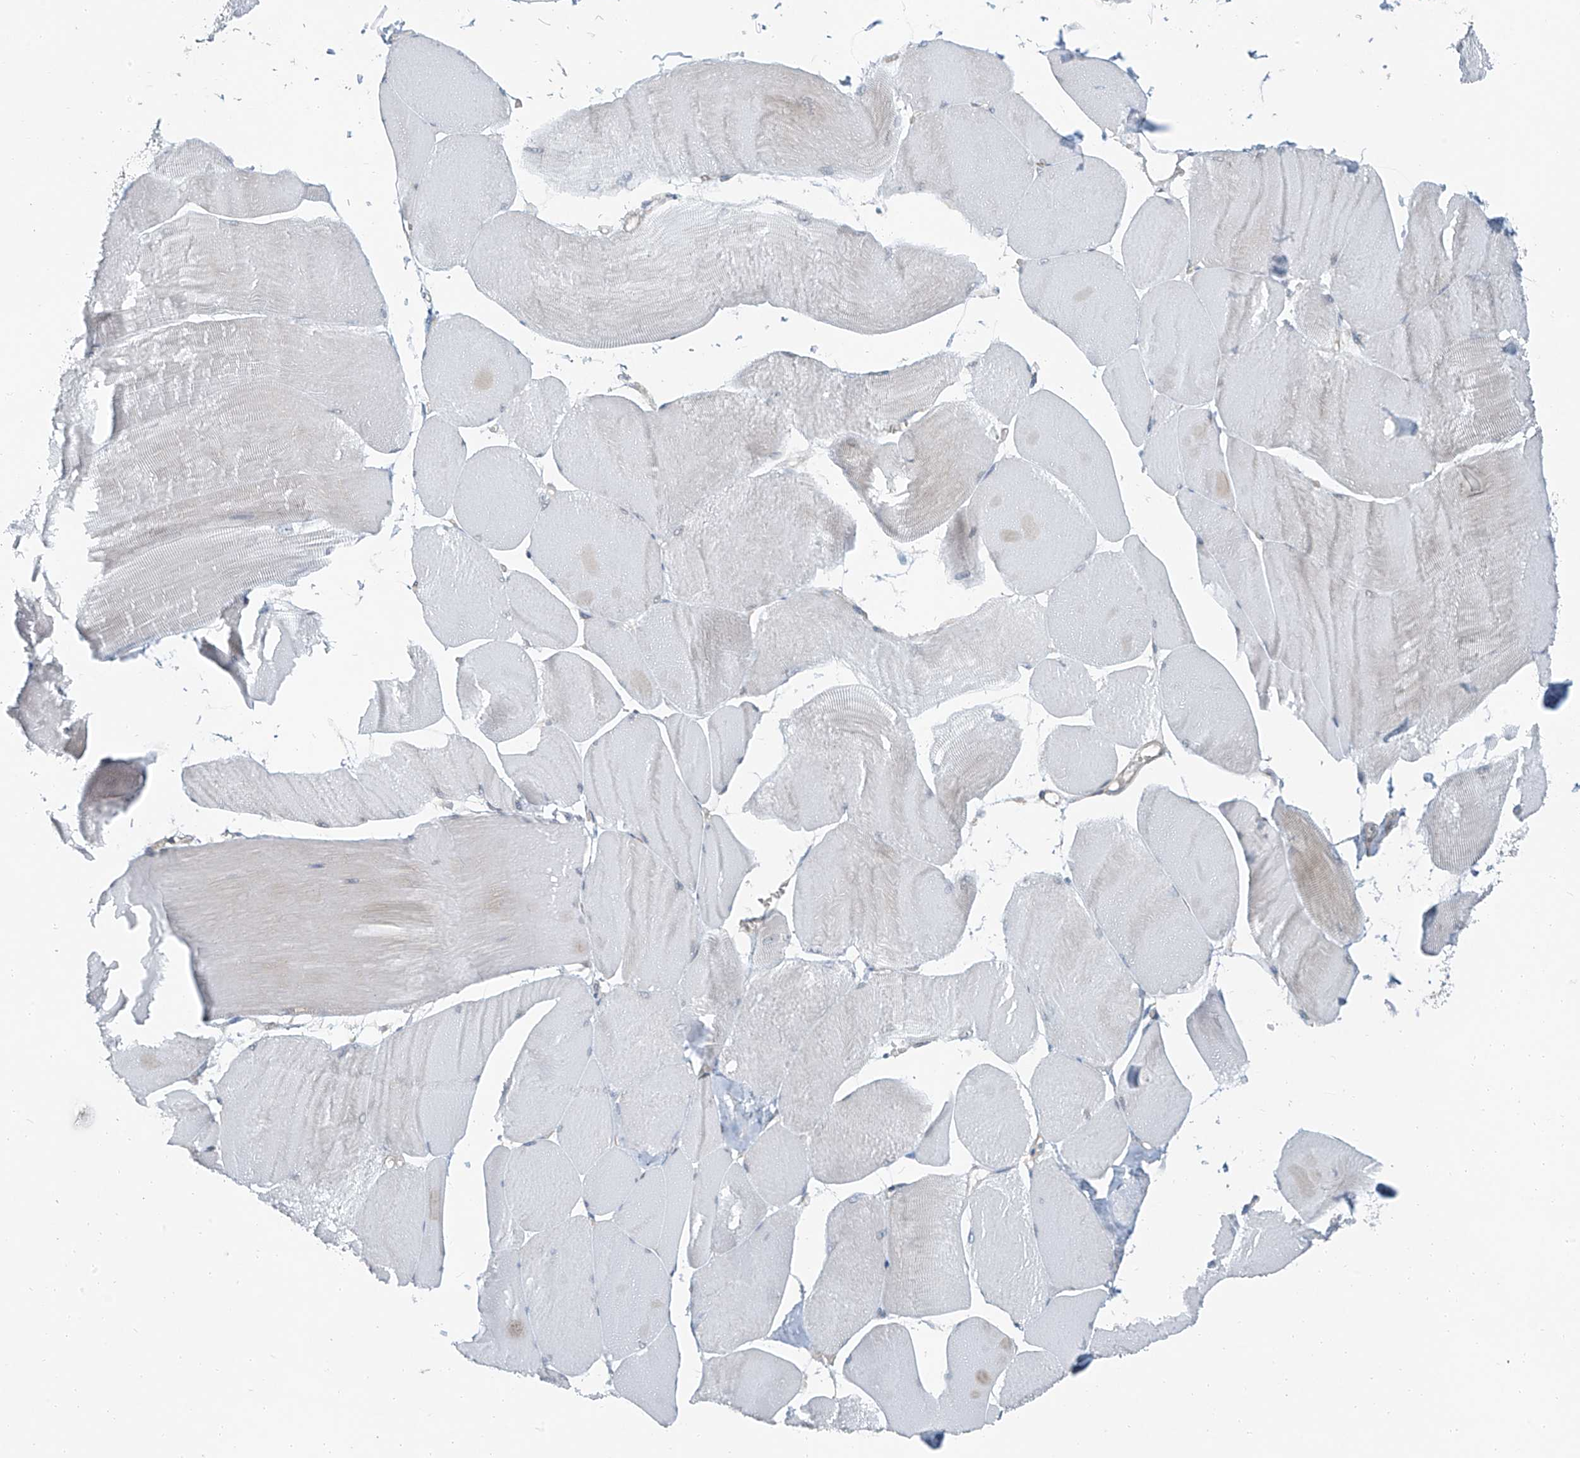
{"staining": {"intensity": "negative", "quantity": "none", "location": "none"}, "tissue": "skeletal muscle", "cell_type": "Myocytes", "image_type": "normal", "snomed": [{"axis": "morphology", "description": "Normal tissue, NOS"}, {"axis": "morphology", "description": "Basal cell carcinoma"}, {"axis": "topography", "description": "Skeletal muscle"}], "caption": "Human skeletal muscle stained for a protein using immunohistochemistry (IHC) exhibits no staining in myocytes.", "gene": "TNS2", "patient": {"sex": "female", "age": 64}}